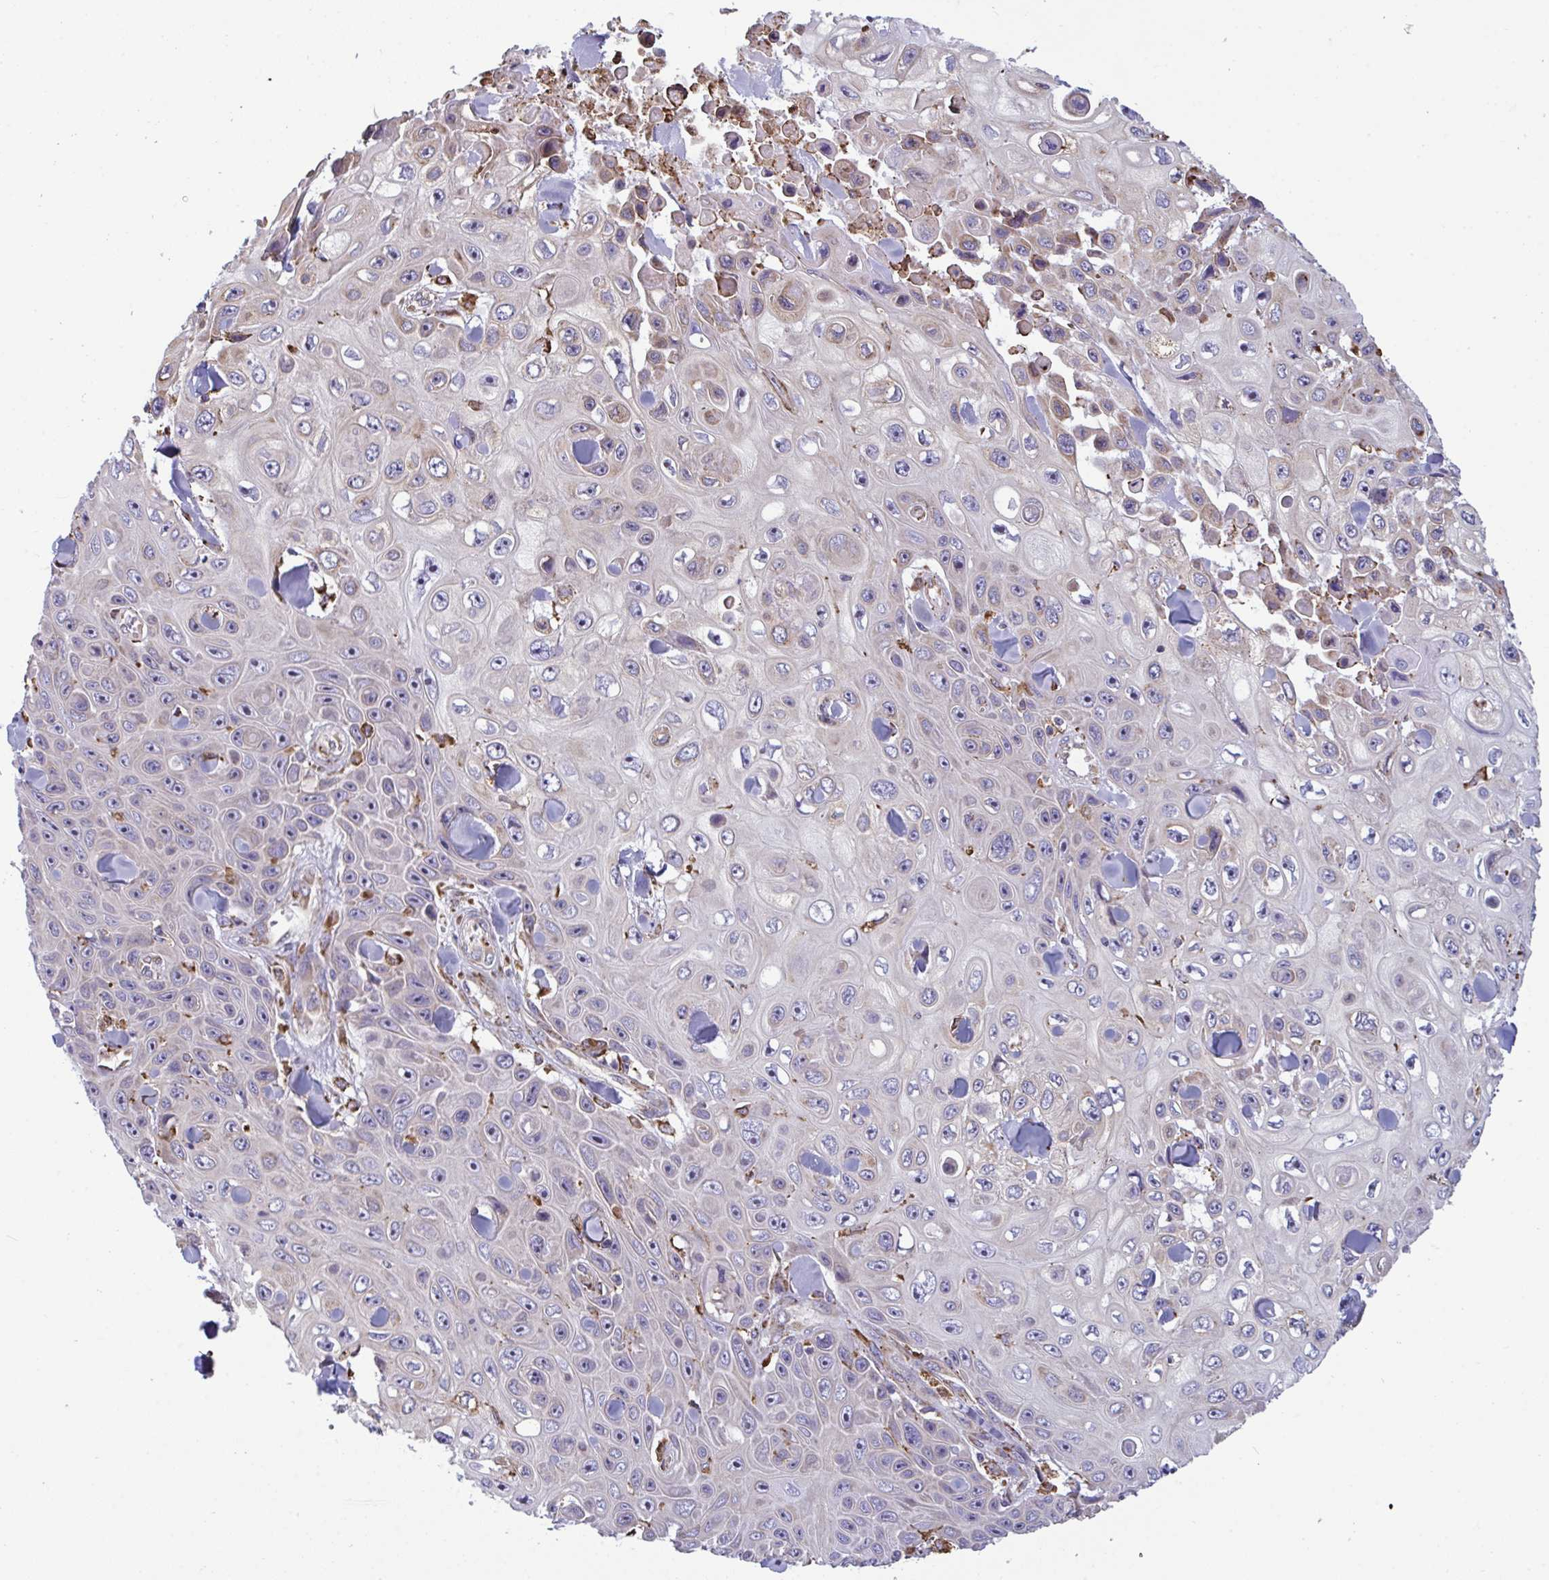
{"staining": {"intensity": "negative", "quantity": "none", "location": "none"}, "tissue": "skin cancer", "cell_type": "Tumor cells", "image_type": "cancer", "snomed": [{"axis": "morphology", "description": "Squamous cell carcinoma, NOS"}, {"axis": "topography", "description": "Skin"}], "caption": "This is an immunohistochemistry (IHC) image of skin cancer (squamous cell carcinoma). There is no staining in tumor cells.", "gene": "MYMK", "patient": {"sex": "male", "age": 82}}